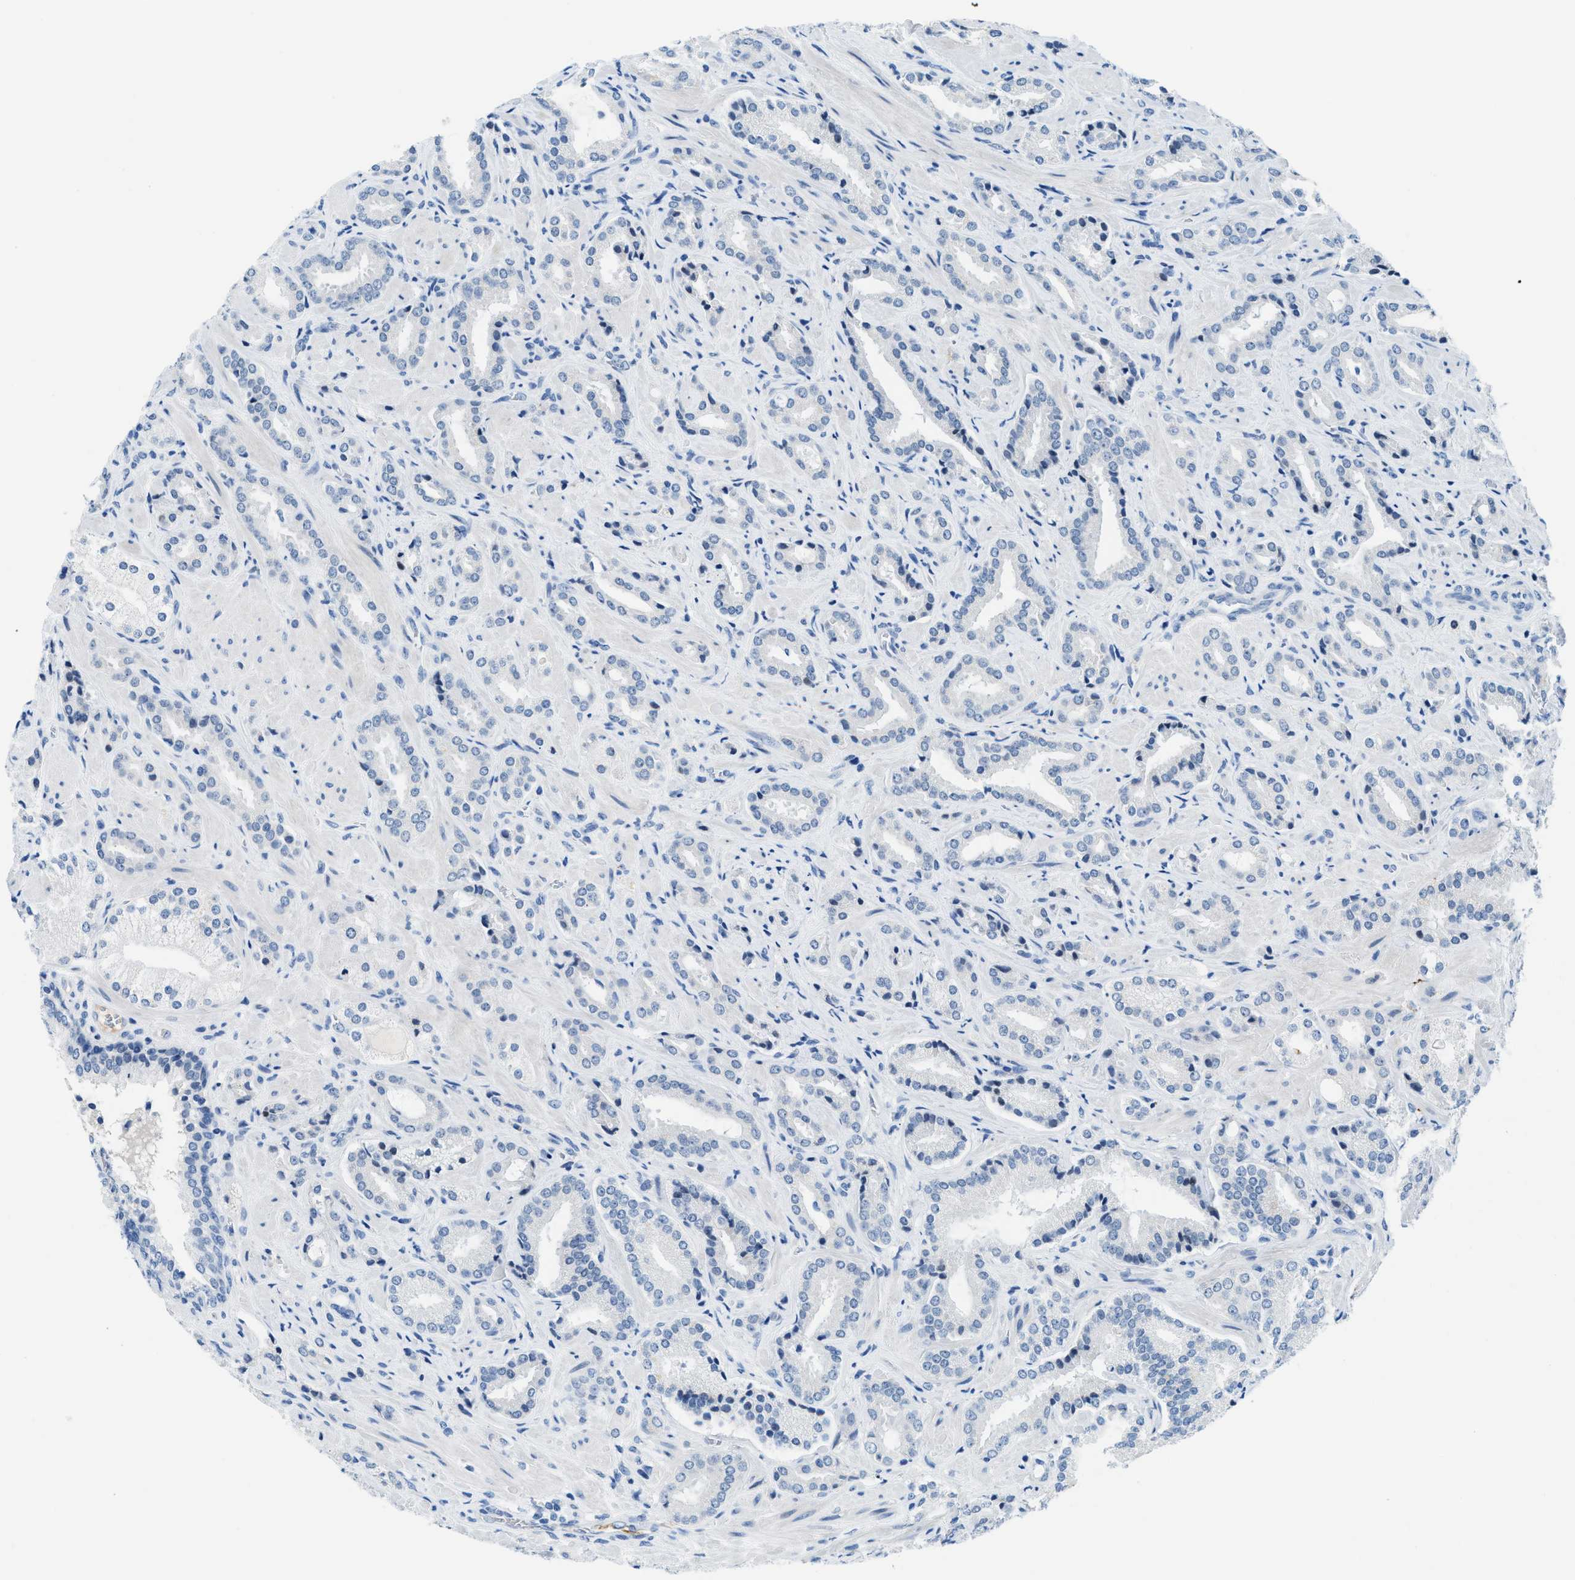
{"staining": {"intensity": "negative", "quantity": "none", "location": "none"}, "tissue": "prostate cancer", "cell_type": "Tumor cells", "image_type": "cancer", "snomed": [{"axis": "morphology", "description": "Adenocarcinoma, High grade"}, {"axis": "topography", "description": "Prostate"}], "caption": "DAB (3,3'-diaminobenzidine) immunohistochemical staining of prostate cancer (high-grade adenocarcinoma) shows no significant expression in tumor cells.", "gene": "MBL2", "patient": {"sex": "male", "age": 64}}